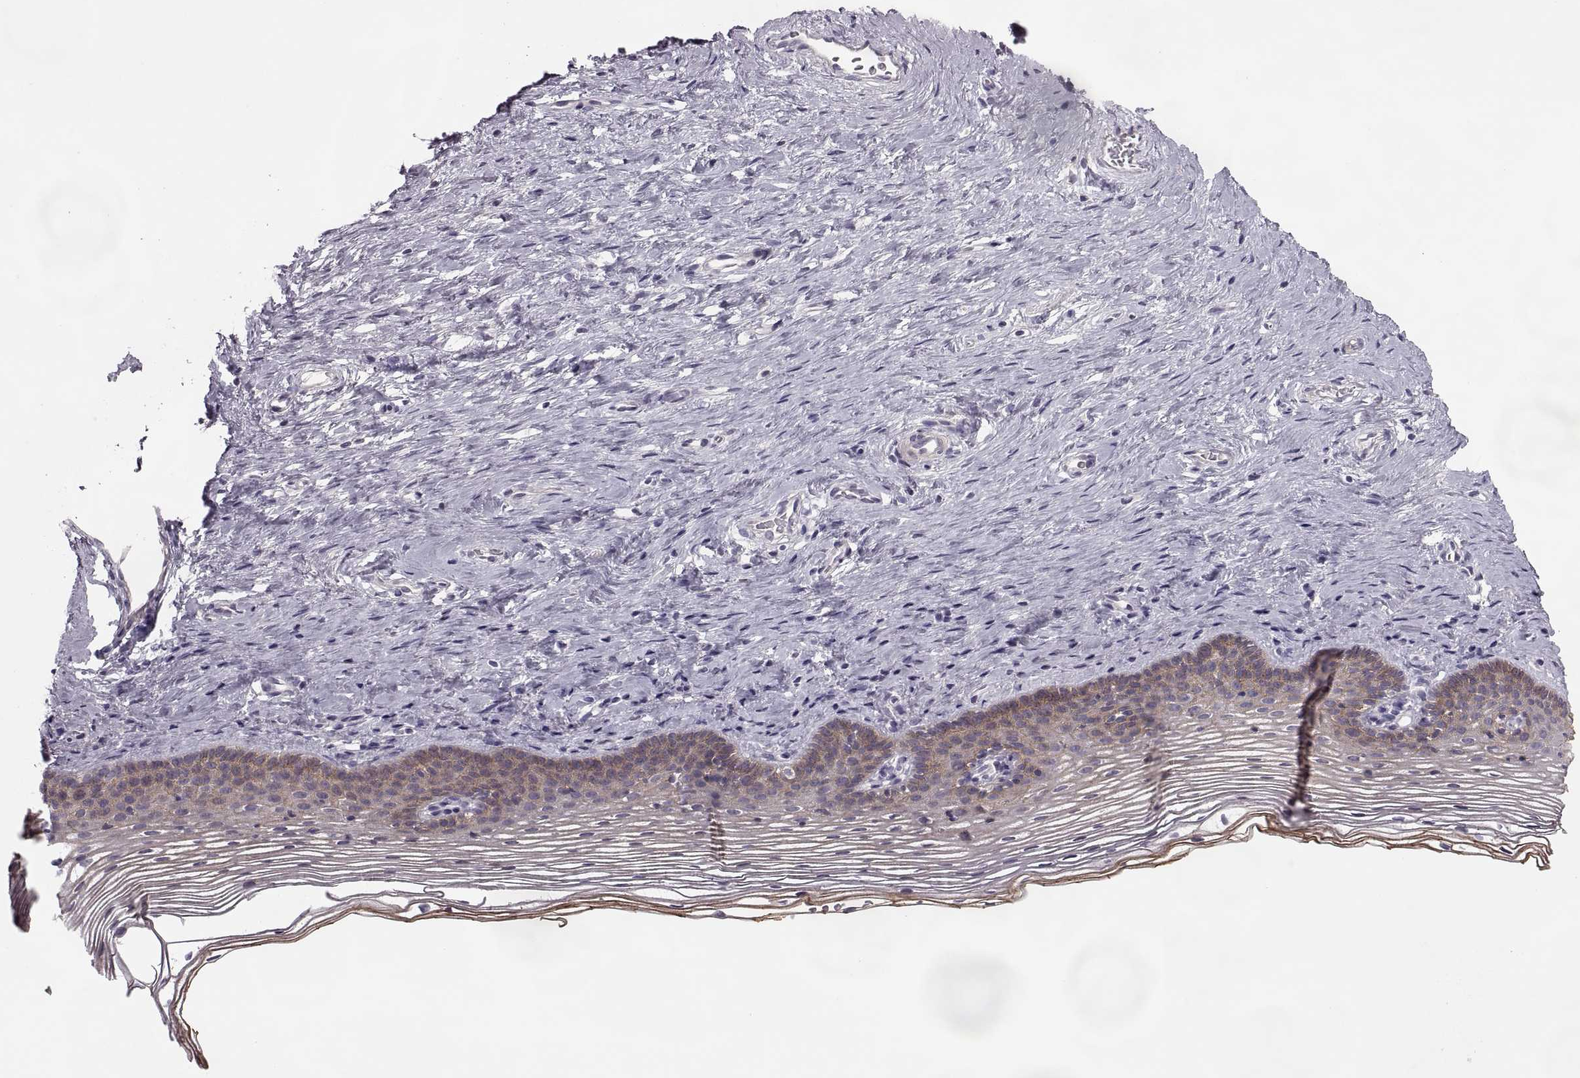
{"staining": {"intensity": "negative", "quantity": "none", "location": "none"}, "tissue": "cervix", "cell_type": "Glandular cells", "image_type": "normal", "snomed": [{"axis": "morphology", "description": "Normal tissue, NOS"}, {"axis": "topography", "description": "Cervix"}], "caption": "Protein analysis of normal cervix demonstrates no significant staining in glandular cells.", "gene": "RIPK4", "patient": {"sex": "female", "age": 39}}